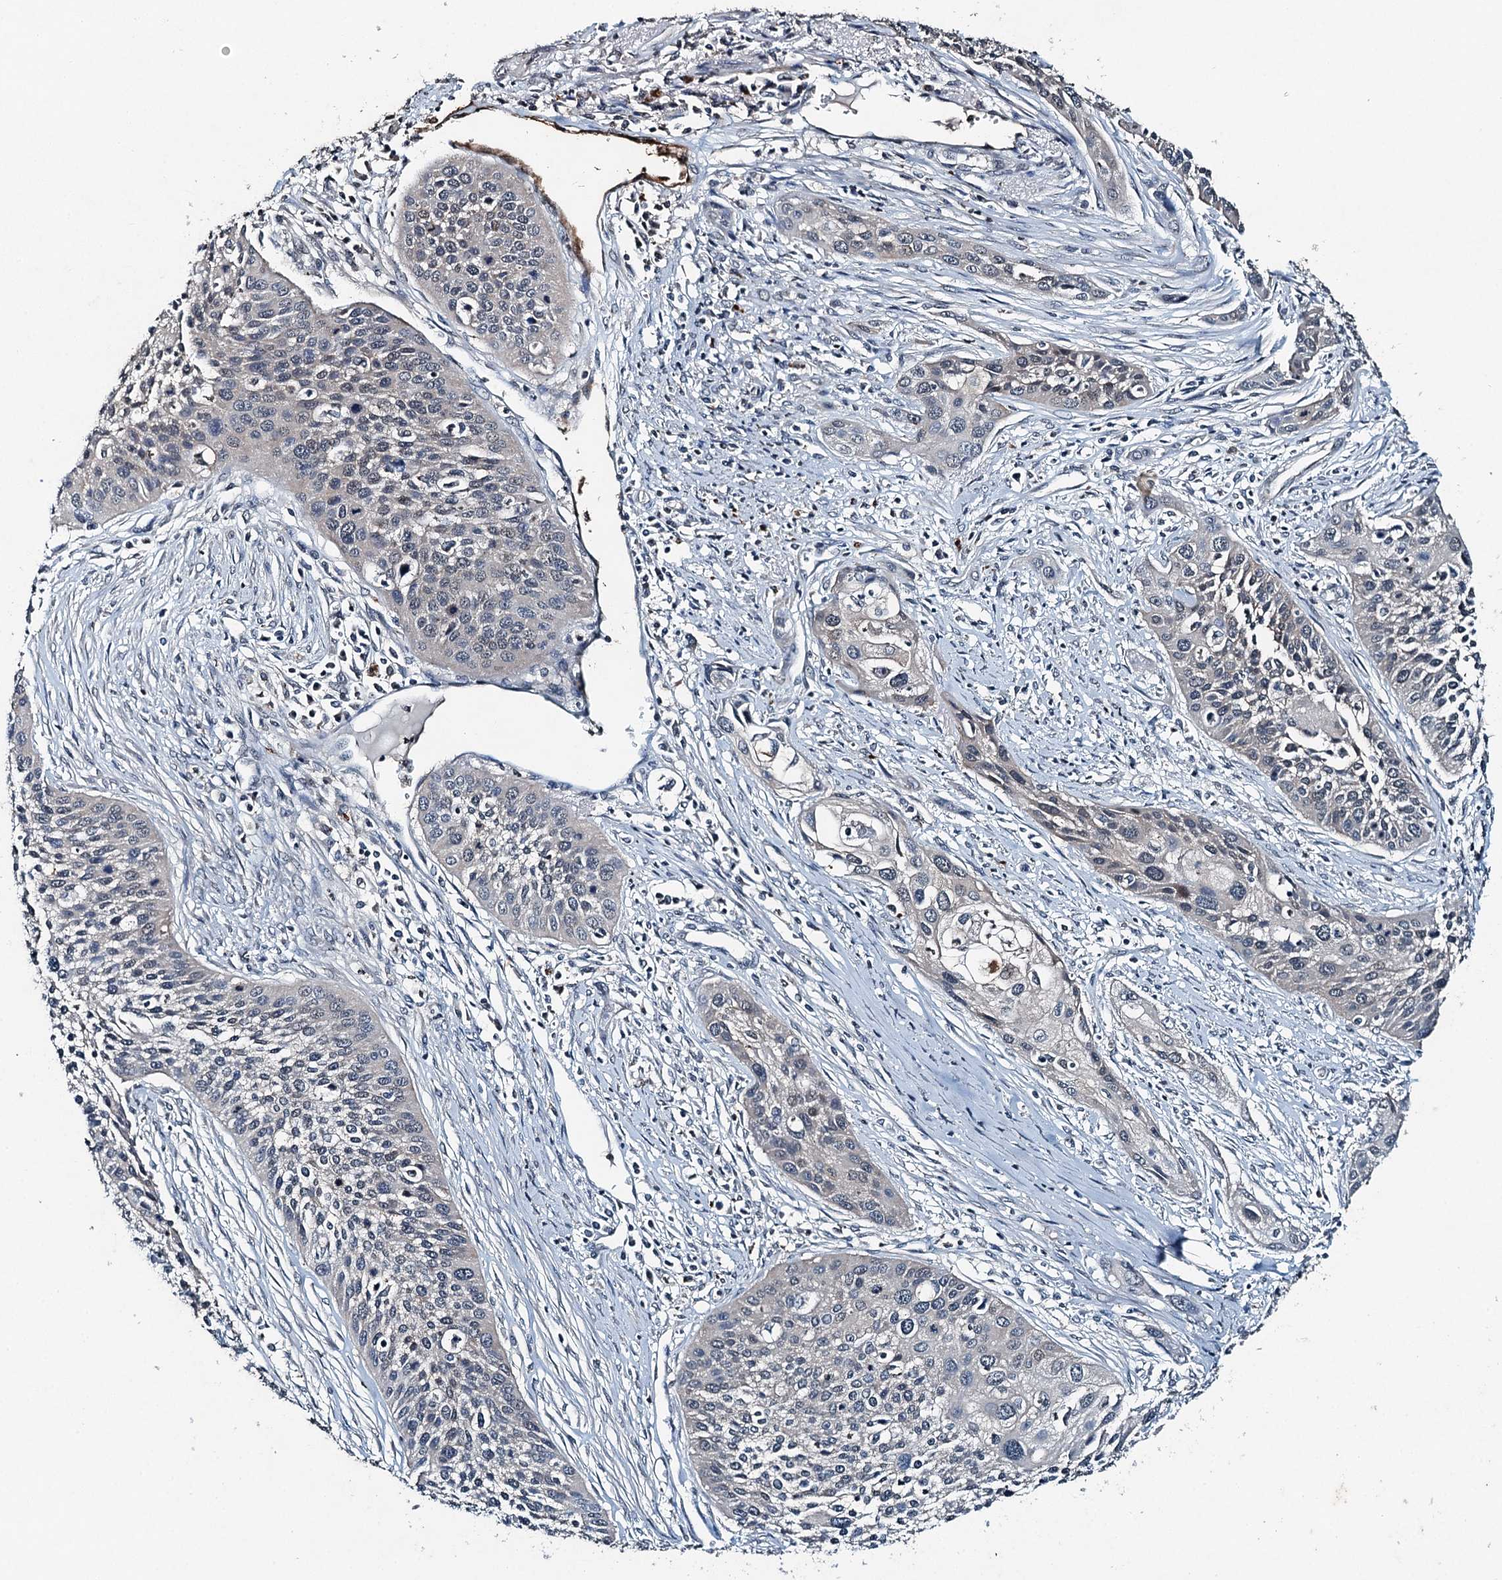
{"staining": {"intensity": "weak", "quantity": "<25%", "location": "cytoplasmic/membranous"}, "tissue": "cervical cancer", "cell_type": "Tumor cells", "image_type": "cancer", "snomed": [{"axis": "morphology", "description": "Squamous cell carcinoma, NOS"}, {"axis": "topography", "description": "Cervix"}], "caption": "Tumor cells are negative for protein expression in human squamous cell carcinoma (cervical).", "gene": "TCTN1", "patient": {"sex": "female", "age": 34}}